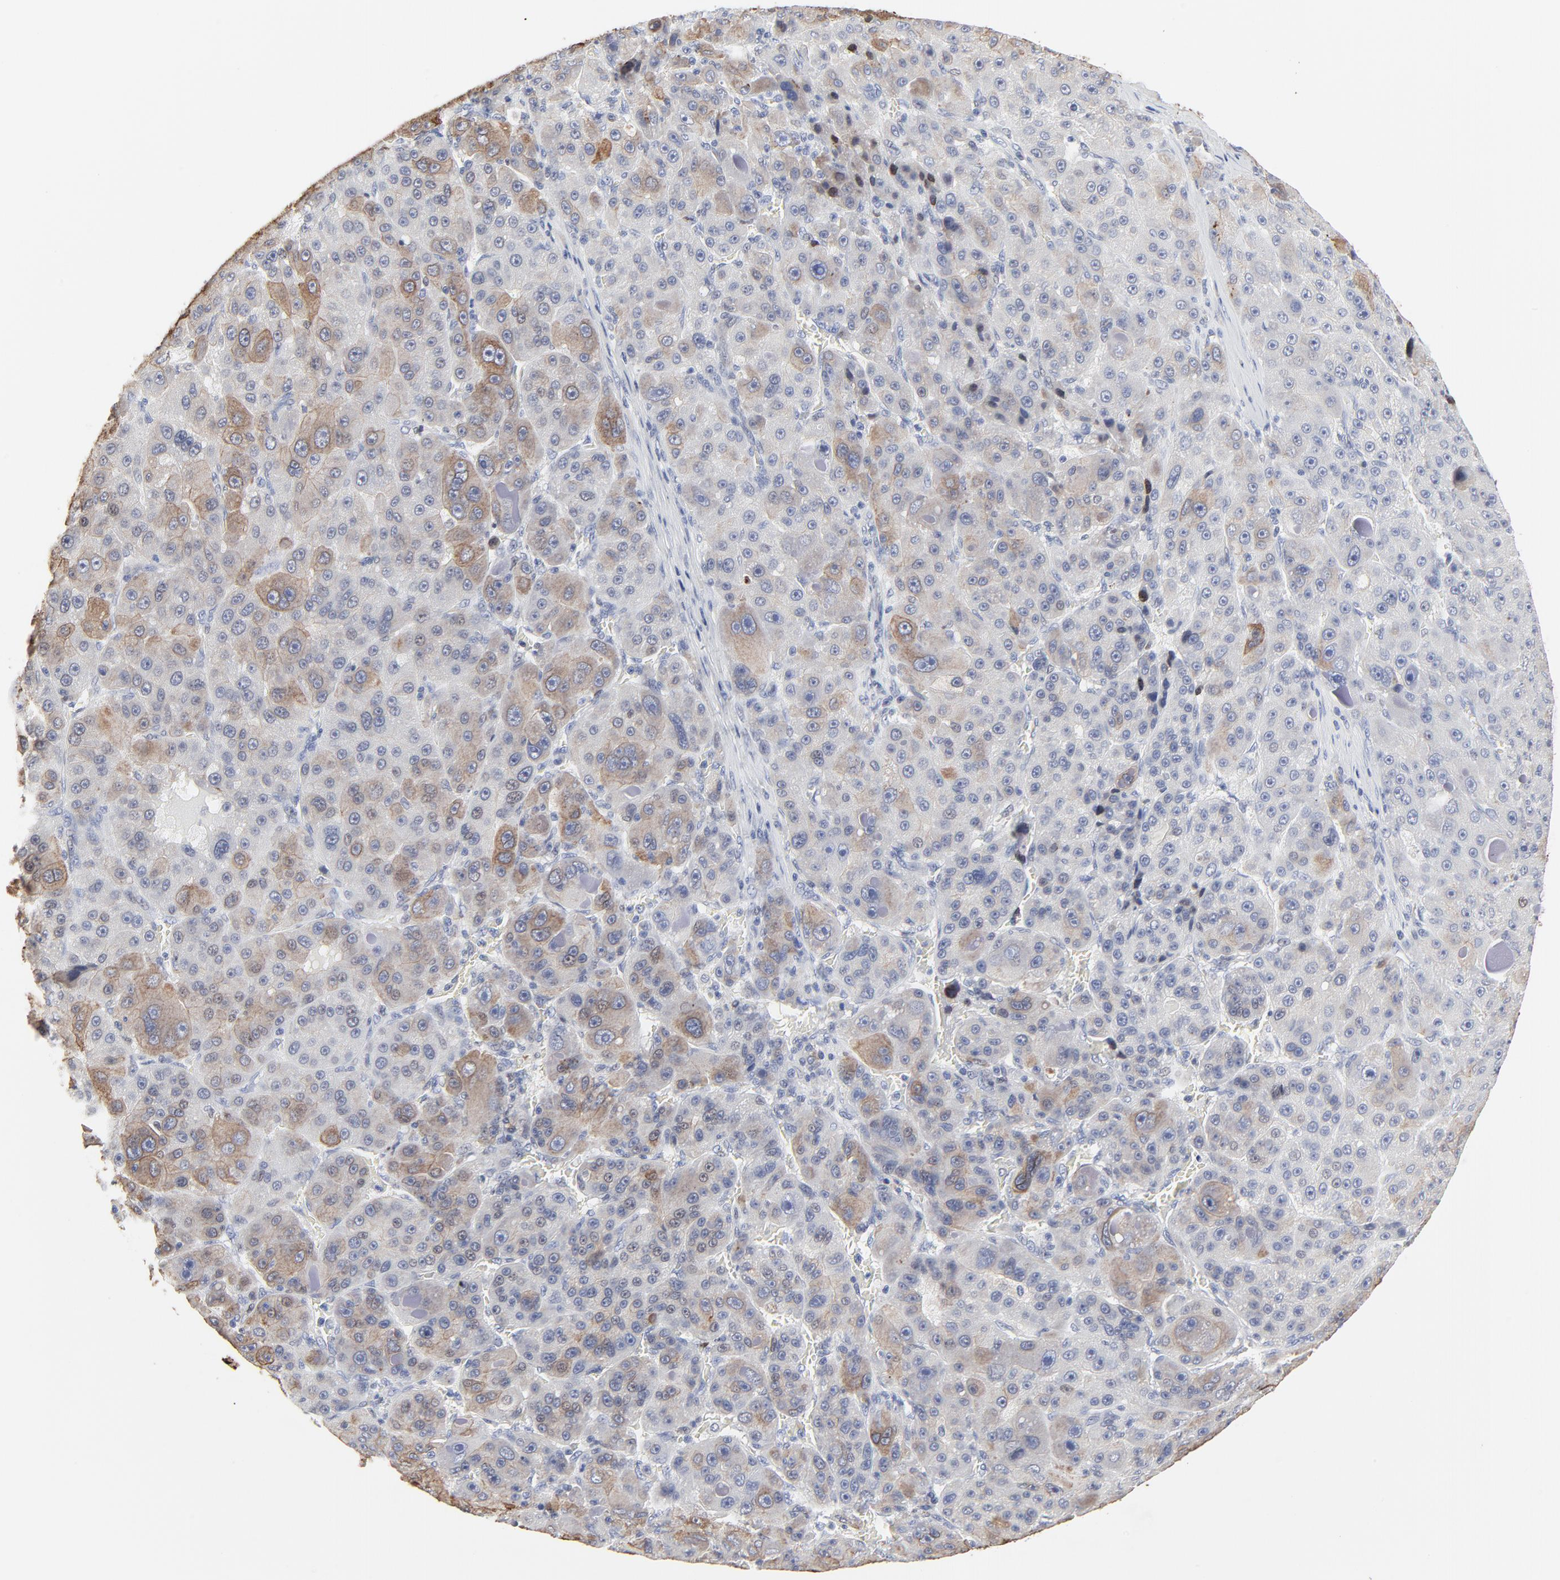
{"staining": {"intensity": "moderate", "quantity": "<25%", "location": "cytoplasmic/membranous"}, "tissue": "liver cancer", "cell_type": "Tumor cells", "image_type": "cancer", "snomed": [{"axis": "morphology", "description": "Carcinoma, Hepatocellular, NOS"}, {"axis": "topography", "description": "Liver"}], "caption": "Liver hepatocellular carcinoma stained with DAB (3,3'-diaminobenzidine) IHC reveals low levels of moderate cytoplasmic/membranous staining in about <25% of tumor cells.", "gene": "LNX1", "patient": {"sex": "male", "age": 76}}